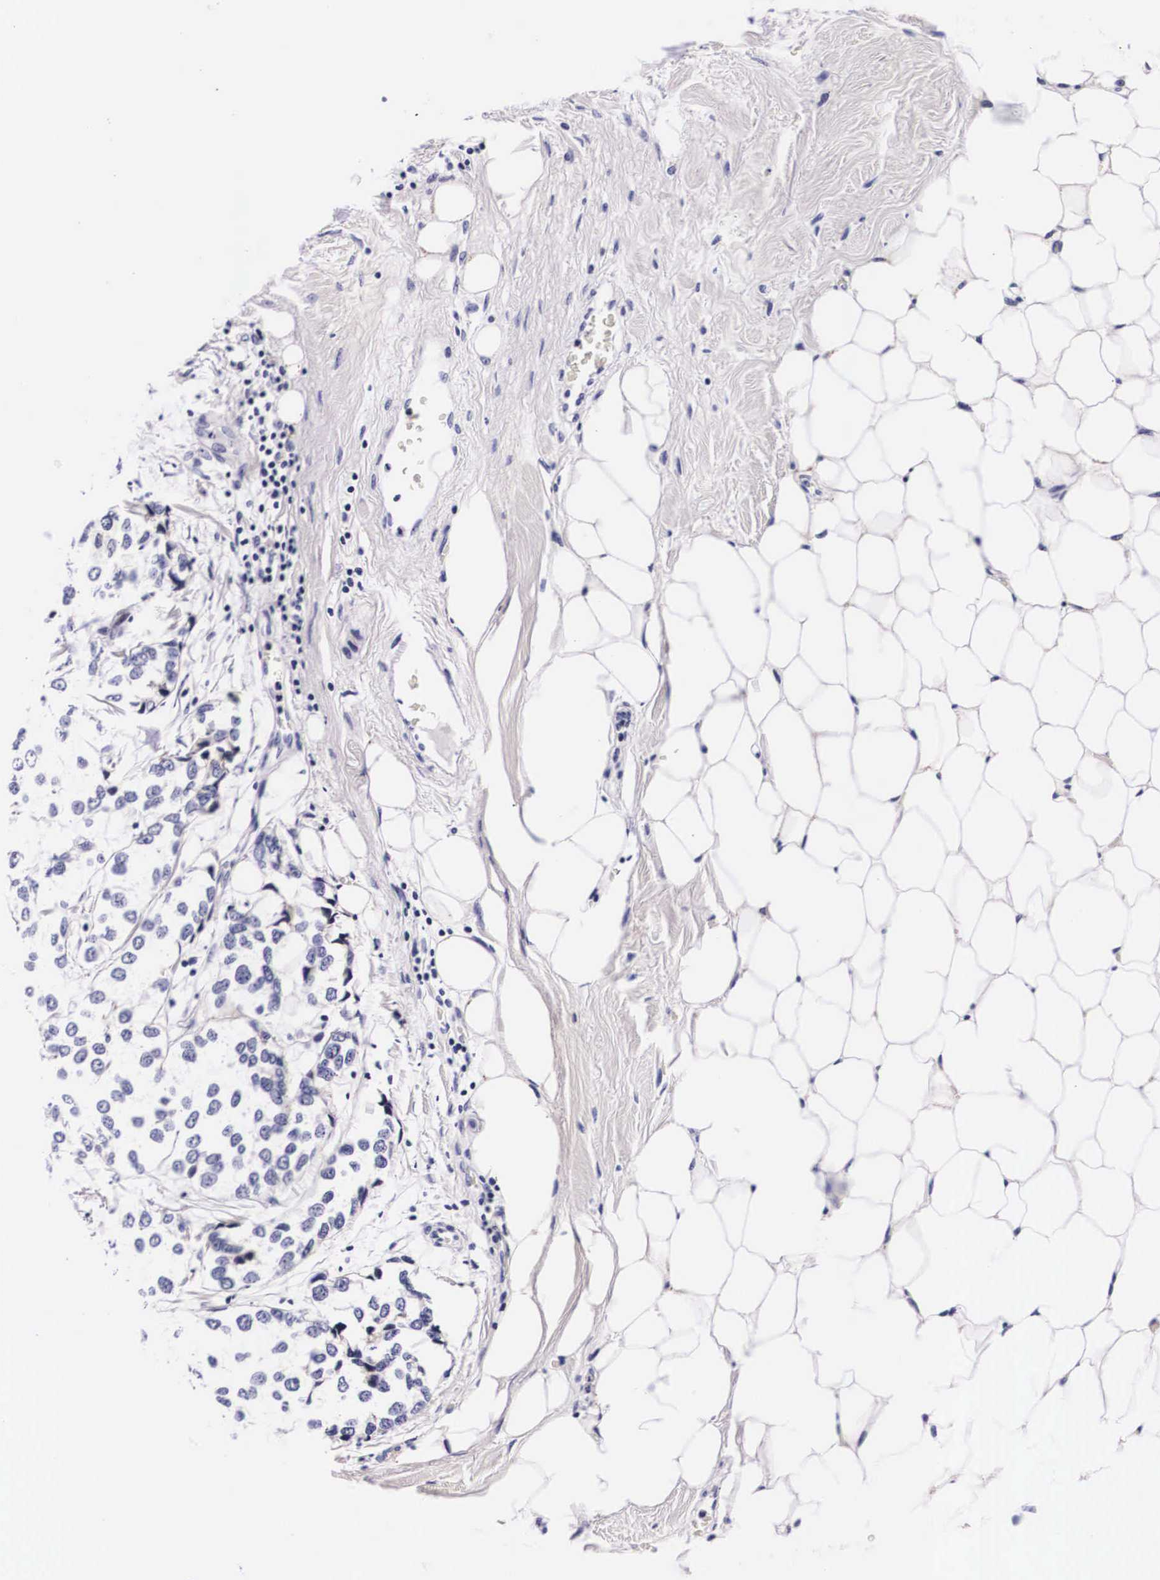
{"staining": {"intensity": "negative", "quantity": "none", "location": "none"}, "tissue": "breast cancer", "cell_type": "Tumor cells", "image_type": "cancer", "snomed": [{"axis": "morphology", "description": "Duct carcinoma"}, {"axis": "topography", "description": "Breast"}], "caption": "Tumor cells are negative for protein expression in human invasive ductal carcinoma (breast). The staining was performed using DAB (3,3'-diaminobenzidine) to visualize the protein expression in brown, while the nuclei were stained in blue with hematoxylin (Magnification: 20x).", "gene": "PHETA2", "patient": {"sex": "female", "age": 68}}